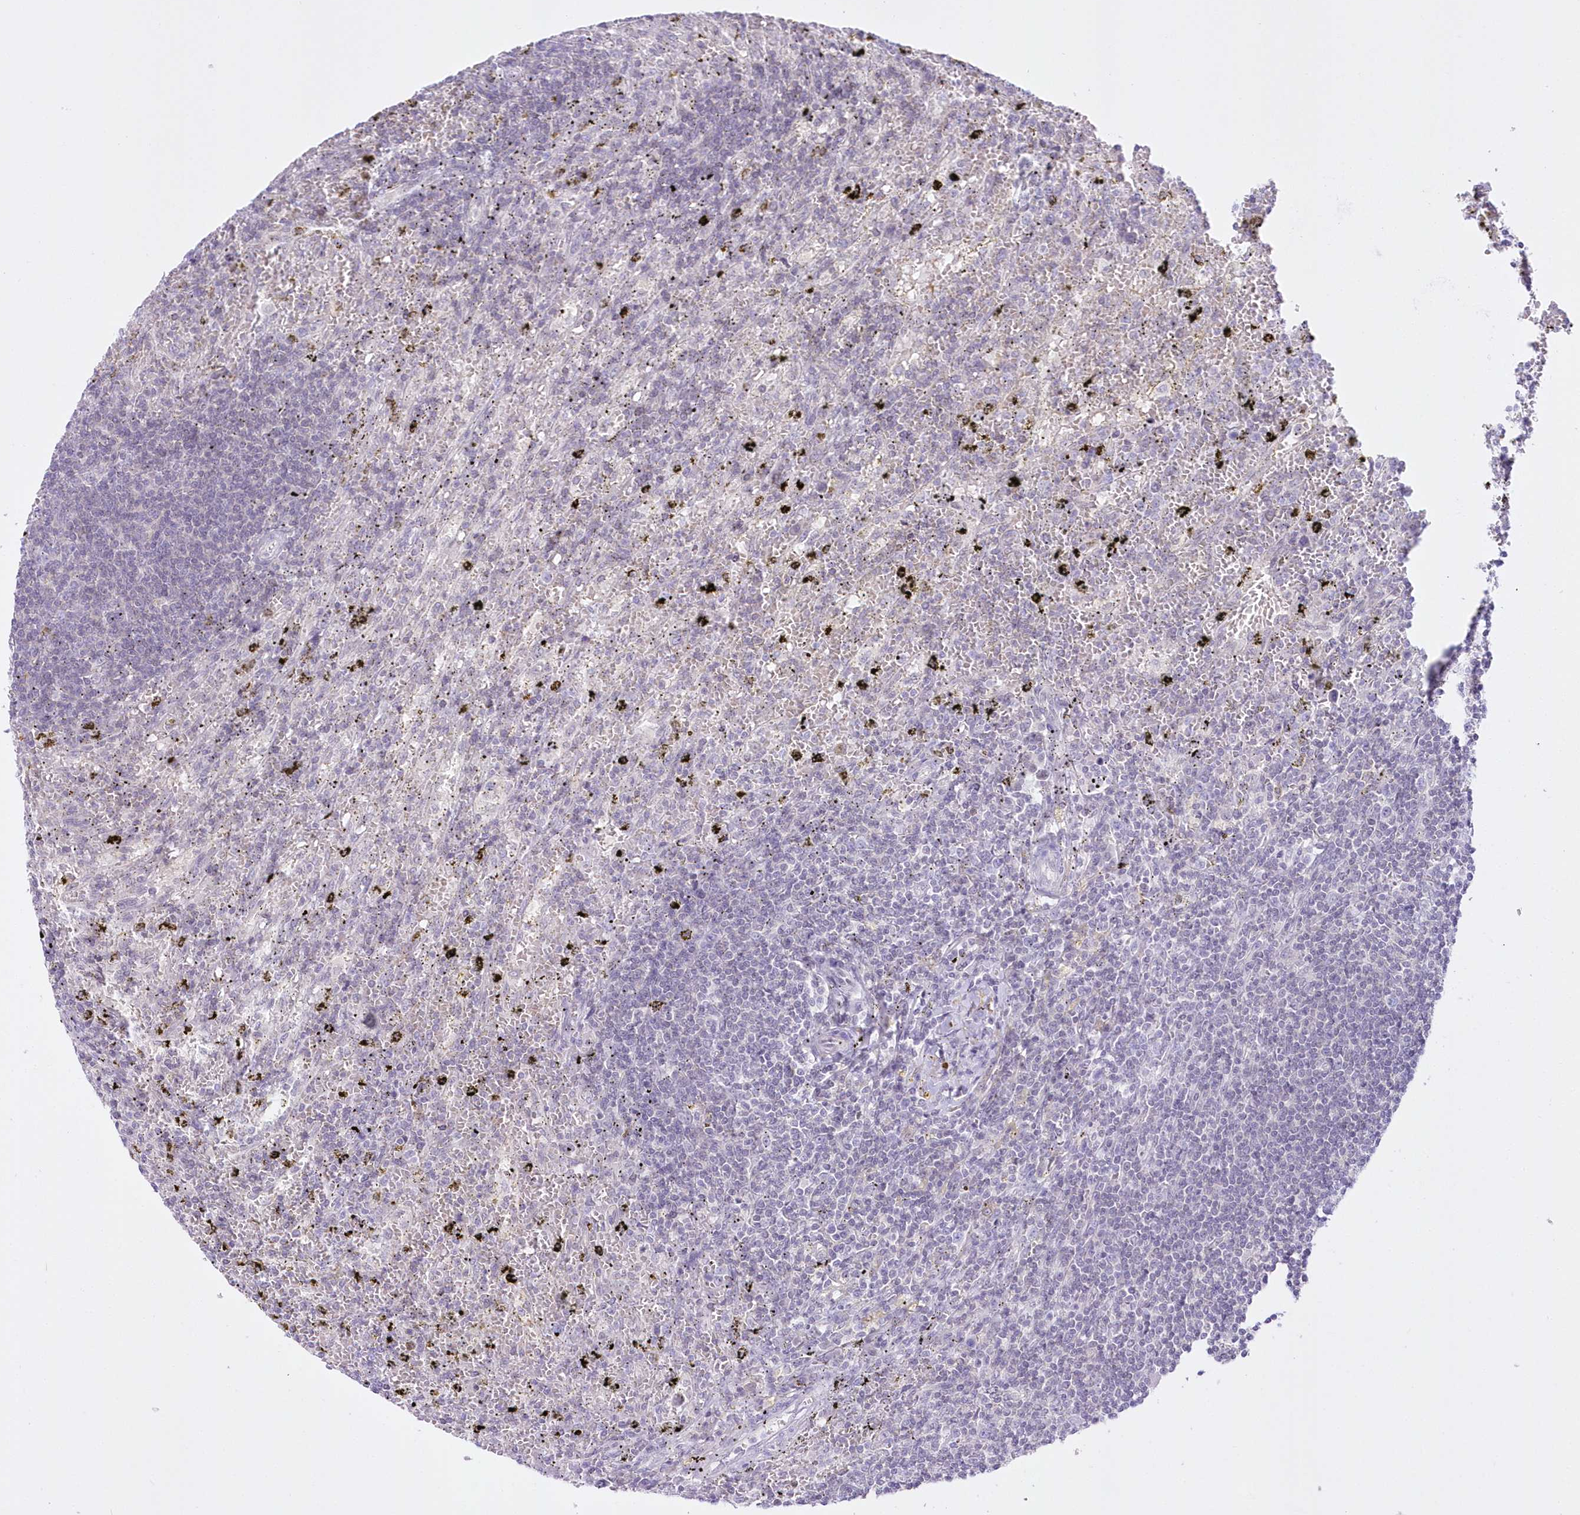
{"staining": {"intensity": "negative", "quantity": "none", "location": "none"}, "tissue": "lymphoma", "cell_type": "Tumor cells", "image_type": "cancer", "snomed": [{"axis": "morphology", "description": "Malignant lymphoma, non-Hodgkin's type, Low grade"}, {"axis": "topography", "description": "Spleen"}], "caption": "DAB immunohistochemical staining of lymphoma displays no significant expression in tumor cells.", "gene": "UBA6", "patient": {"sex": "male", "age": 76}}